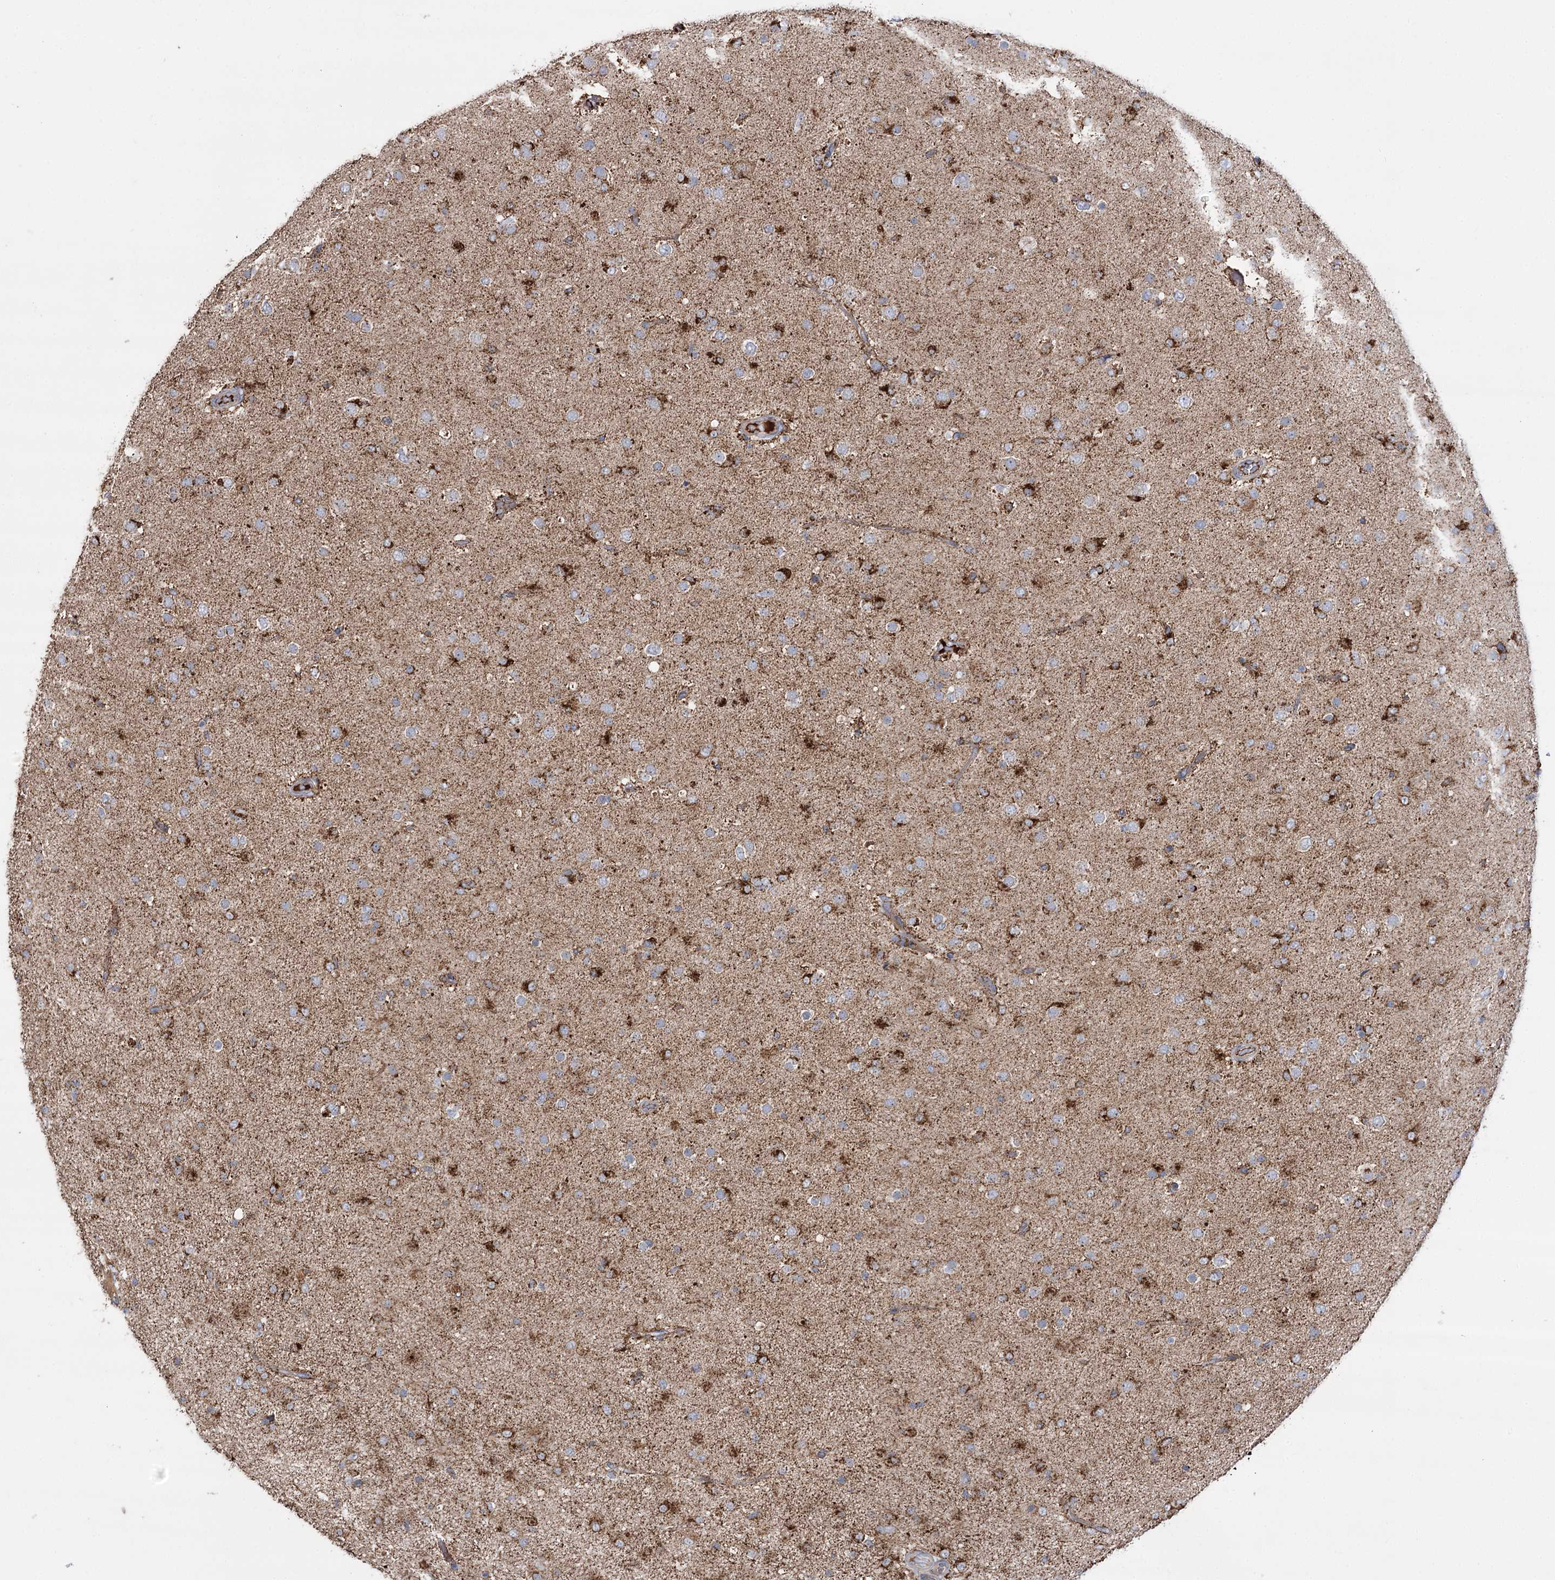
{"staining": {"intensity": "moderate", "quantity": ">75%", "location": "cytoplasmic/membranous"}, "tissue": "glioma", "cell_type": "Tumor cells", "image_type": "cancer", "snomed": [{"axis": "morphology", "description": "Glioma, malignant, Low grade"}, {"axis": "topography", "description": "Brain"}], "caption": "This photomicrograph demonstrates malignant glioma (low-grade) stained with immunohistochemistry to label a protein in brown. The cytoplasmic/membranous of tumor cells show moderate positivity for the protein. Nuclei are counter-stained blue.", "gene": "NADK2", "patient": {"sex": "male", "age": 65}}